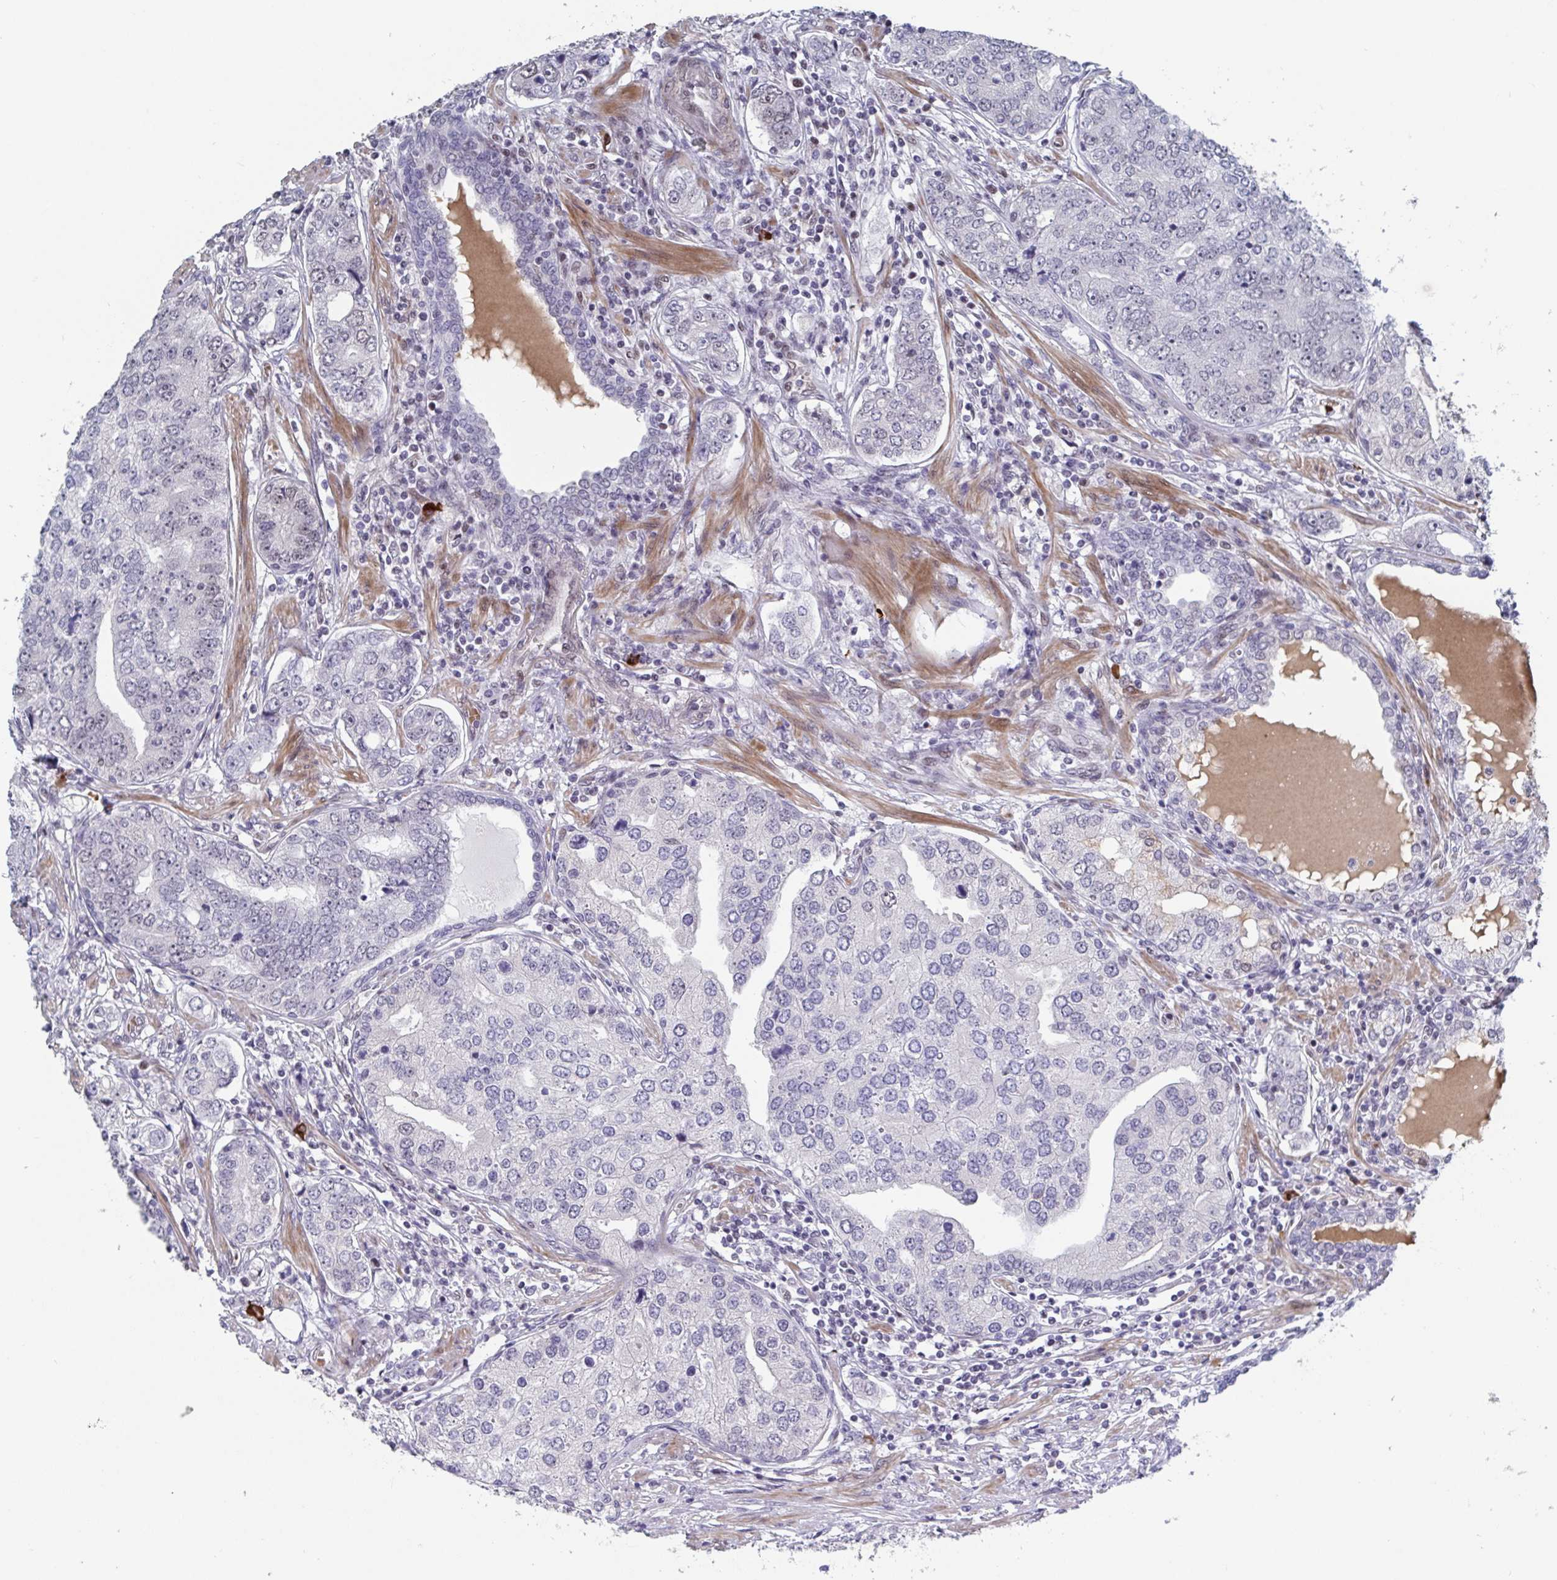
{"staining": {"intensity": "weak", "quantity": "<25%", "location": "nuclear"}, "tissue": "prostate cancer", "cell_type": "Tumor cells", "image_type": "cancer", "snomed": [{"axis": "morphology", "description": "Adenocarcinoma, High grade"}, {"axis": "topography", "description": "Prostate"}], "caption": "Prostate cancer was stained to show a protein in brown. There is no significant staining in tumor cells.", "gene": "BCL7B", "patient": {"sex": "male", "age": 60}}